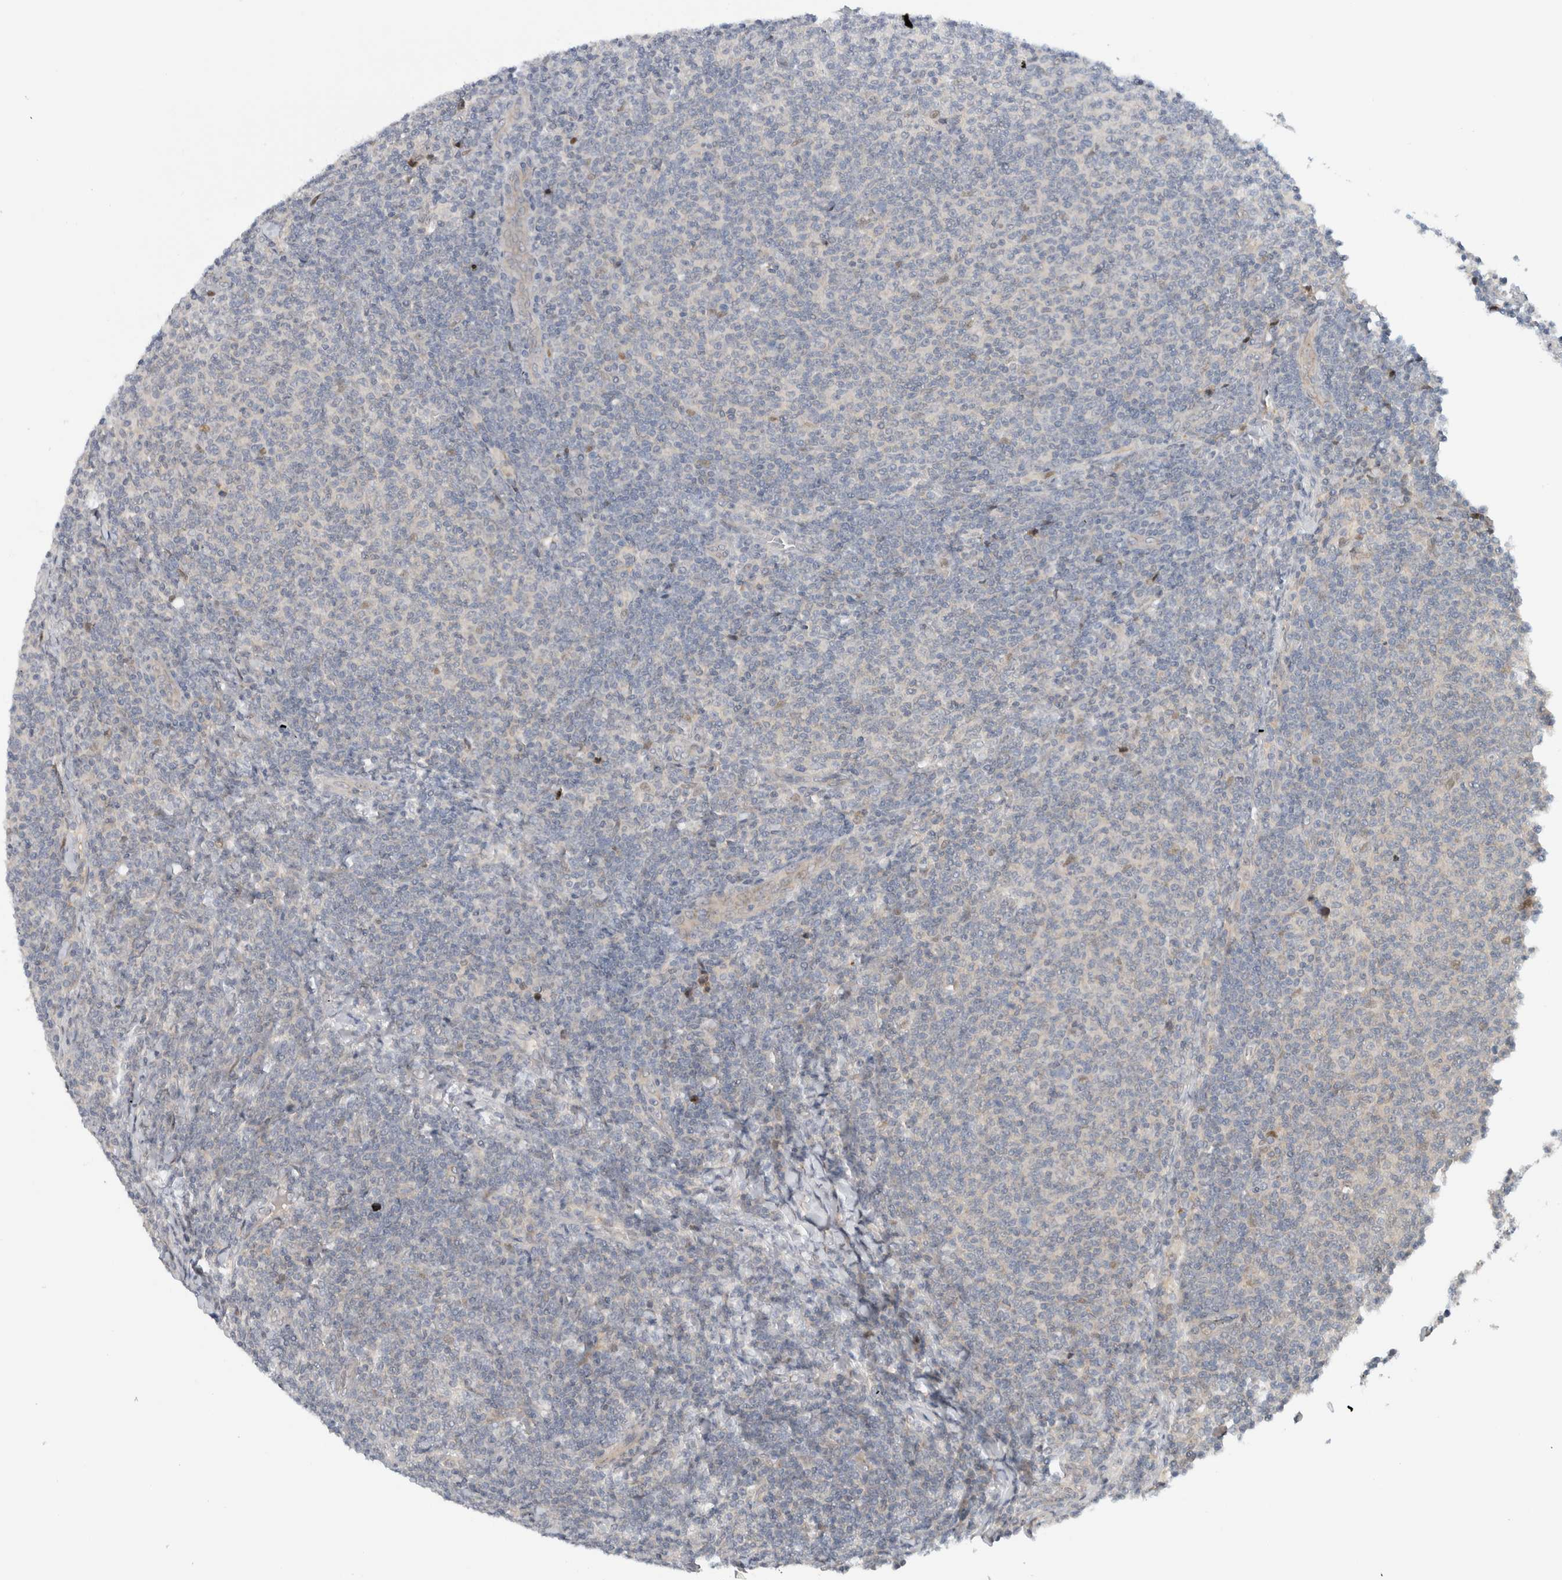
{"staining": {"intensity": "negative", "quantity": "none", "location": "none"}, "tissue": "lymphoma", "cell_type": "Tumor cells", "image_type": "cancer", "snomed": [{"axis": "morphology", "description": "Malignant lymphoma, non-Hodgkin's type, Low grade"}, {"axis": "topography", "description": "Lymph node"}], "caption": "This is an immunohistochemistry (IHC) image of lymphoma. There is no staining in tumor cells.", "gene": "NCR3LG1", "patient": {"sex": "male", "age": 66}}